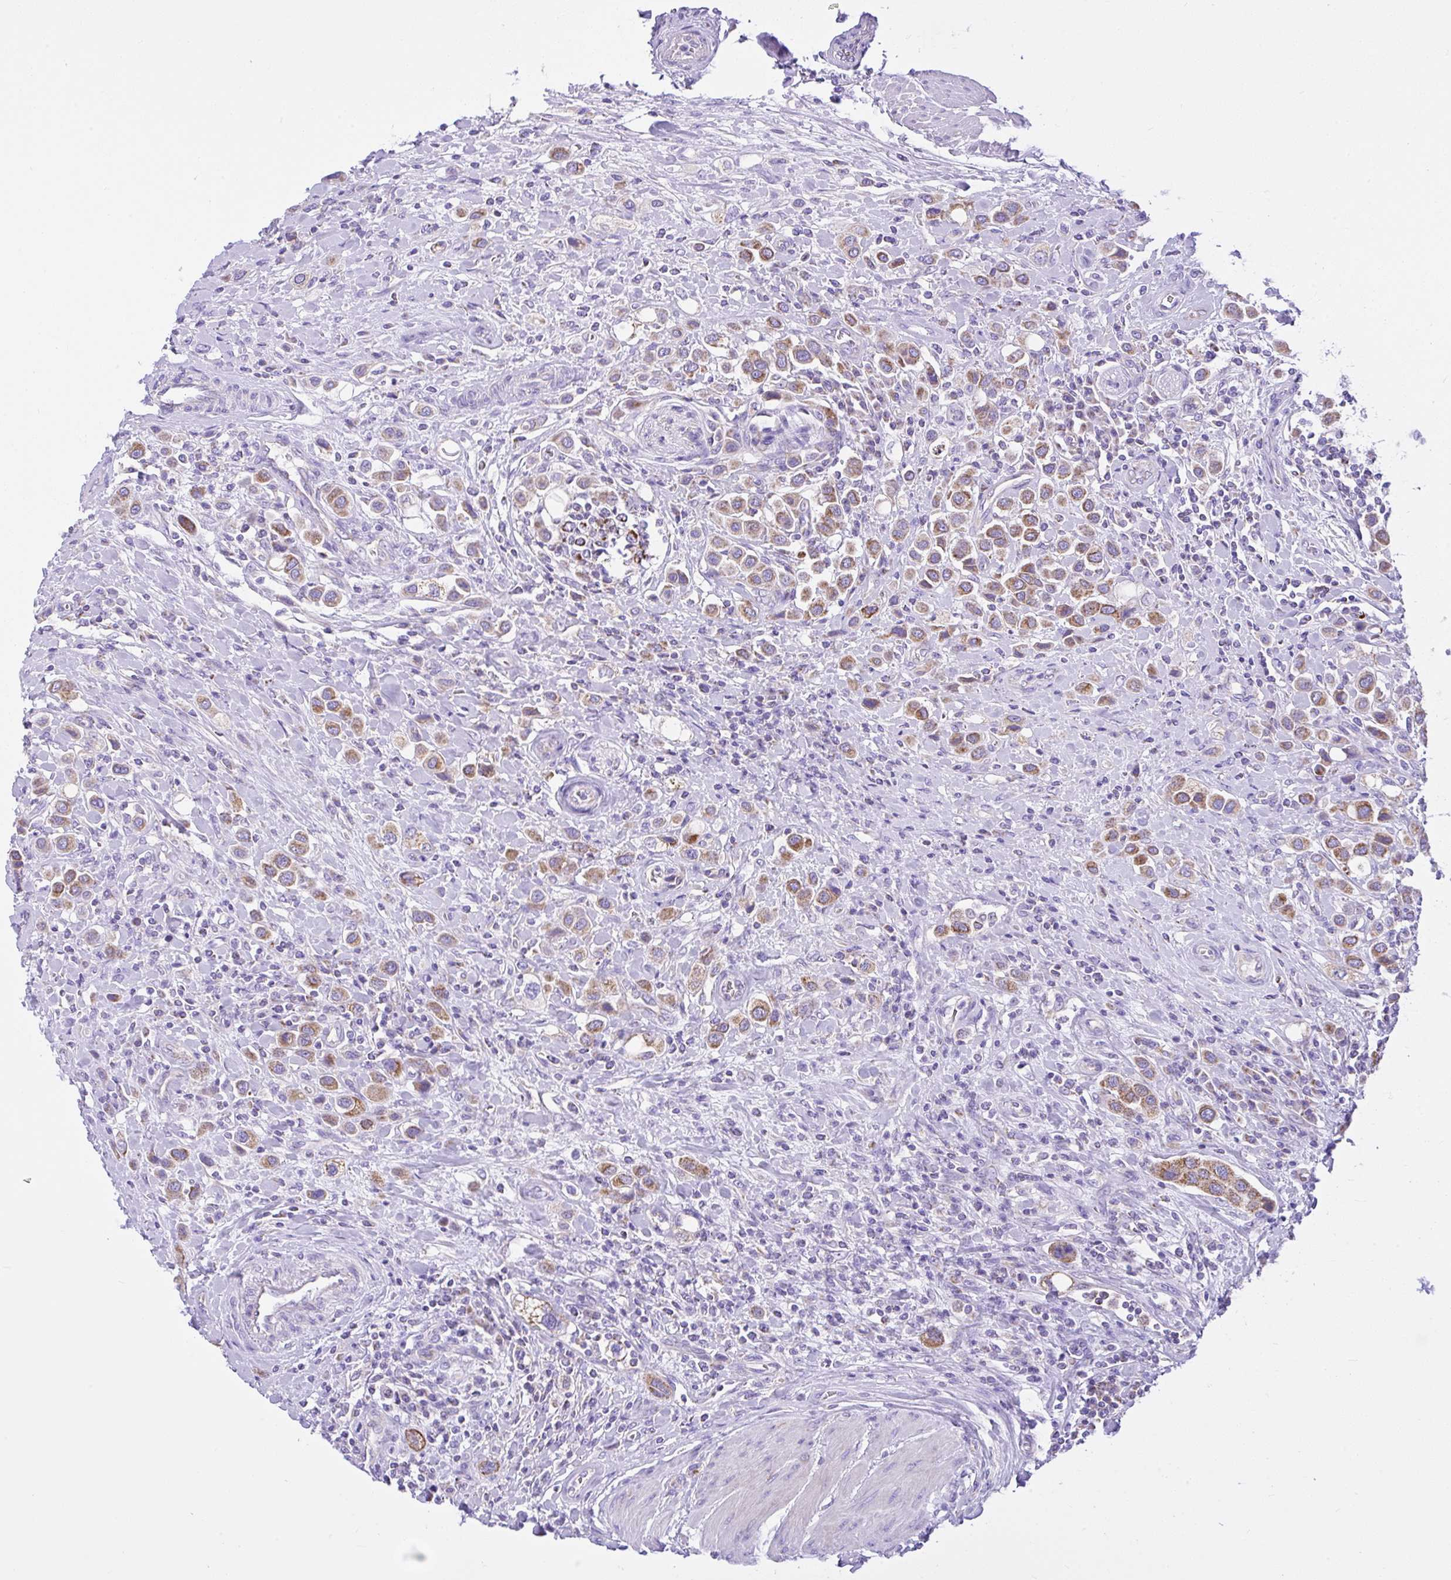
{"staining": {"intensity": "moderate", "quantity": ">75%", "location": "cytoplasmic/membranous"}, "tissue": "urothelial cancer", "cell_type": "Tumor cells", "image_type": "cancer", "snomed": [{"axis": "morphology", "description": "Urothelial carcinoma, High grade"}, {"axis": "topography", "description": "Urinary bladder"}], "caption": "Moderate cytoplasmic/membranous positivity is appreciated in about >75% of tumor cells in high-grade urothelial carcinoma. The protein is shown in brown color, while the nuclei are stained blue.", "gene": "SLC13A1", "patient": {"sex": "male", "age": 50}}